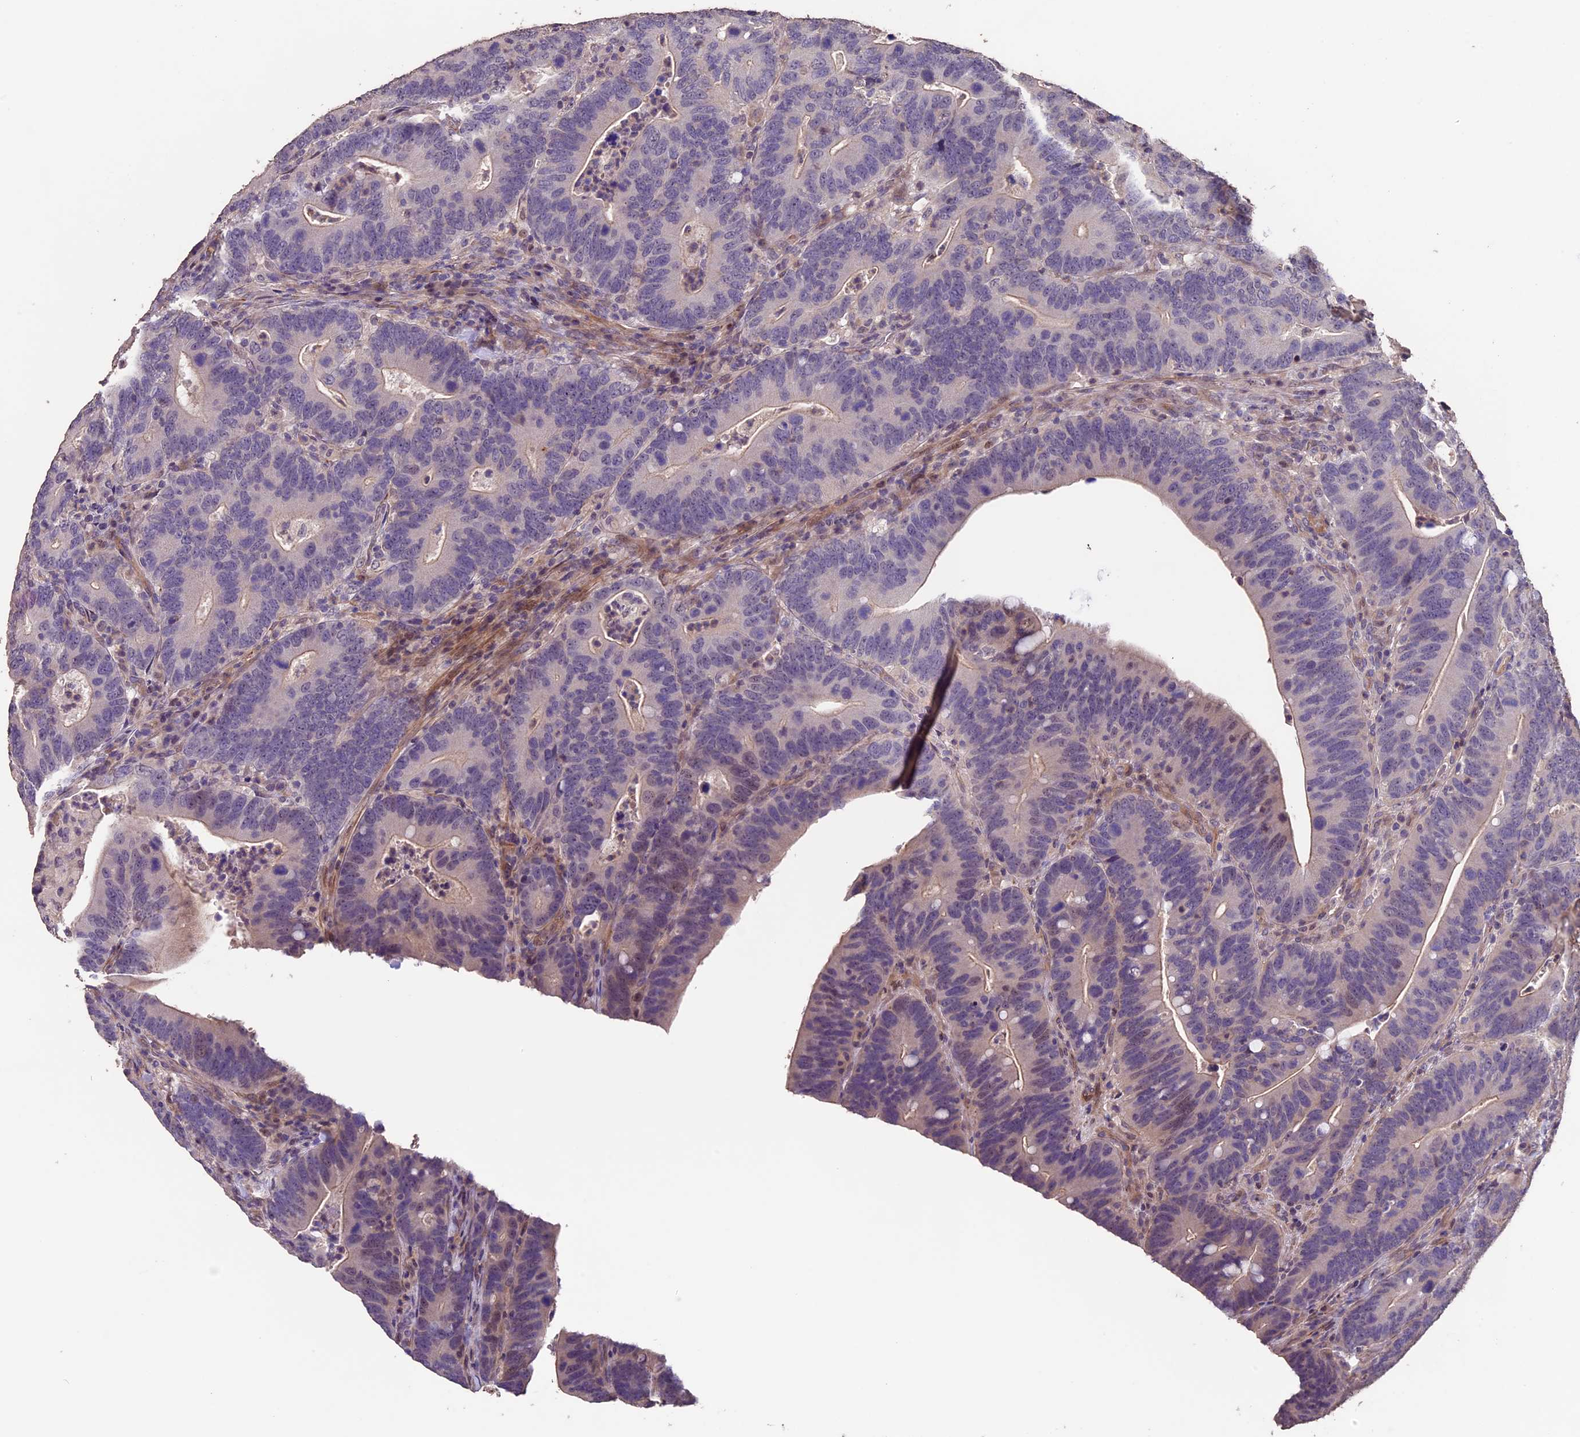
{"staining": {"intensity": "negative", "quantity": "none", "location": "none"}, "tissue": "colorectal cancer", "cell_type": "Tumor cells", "image_type": "cancer", "snomed": [{"axis": "morphology", "description": "Adenocarcinoma, NOS"}, {"axis": "topography", "description": "Colon"}], "caption": "This is an immunohistochemistry (IHC) micrograph of human adenocarcinoma (colorectal). There is no positivity in tumor cells.", "gene": "GNB5", "patient": {"sex": "female", "age": 66}}